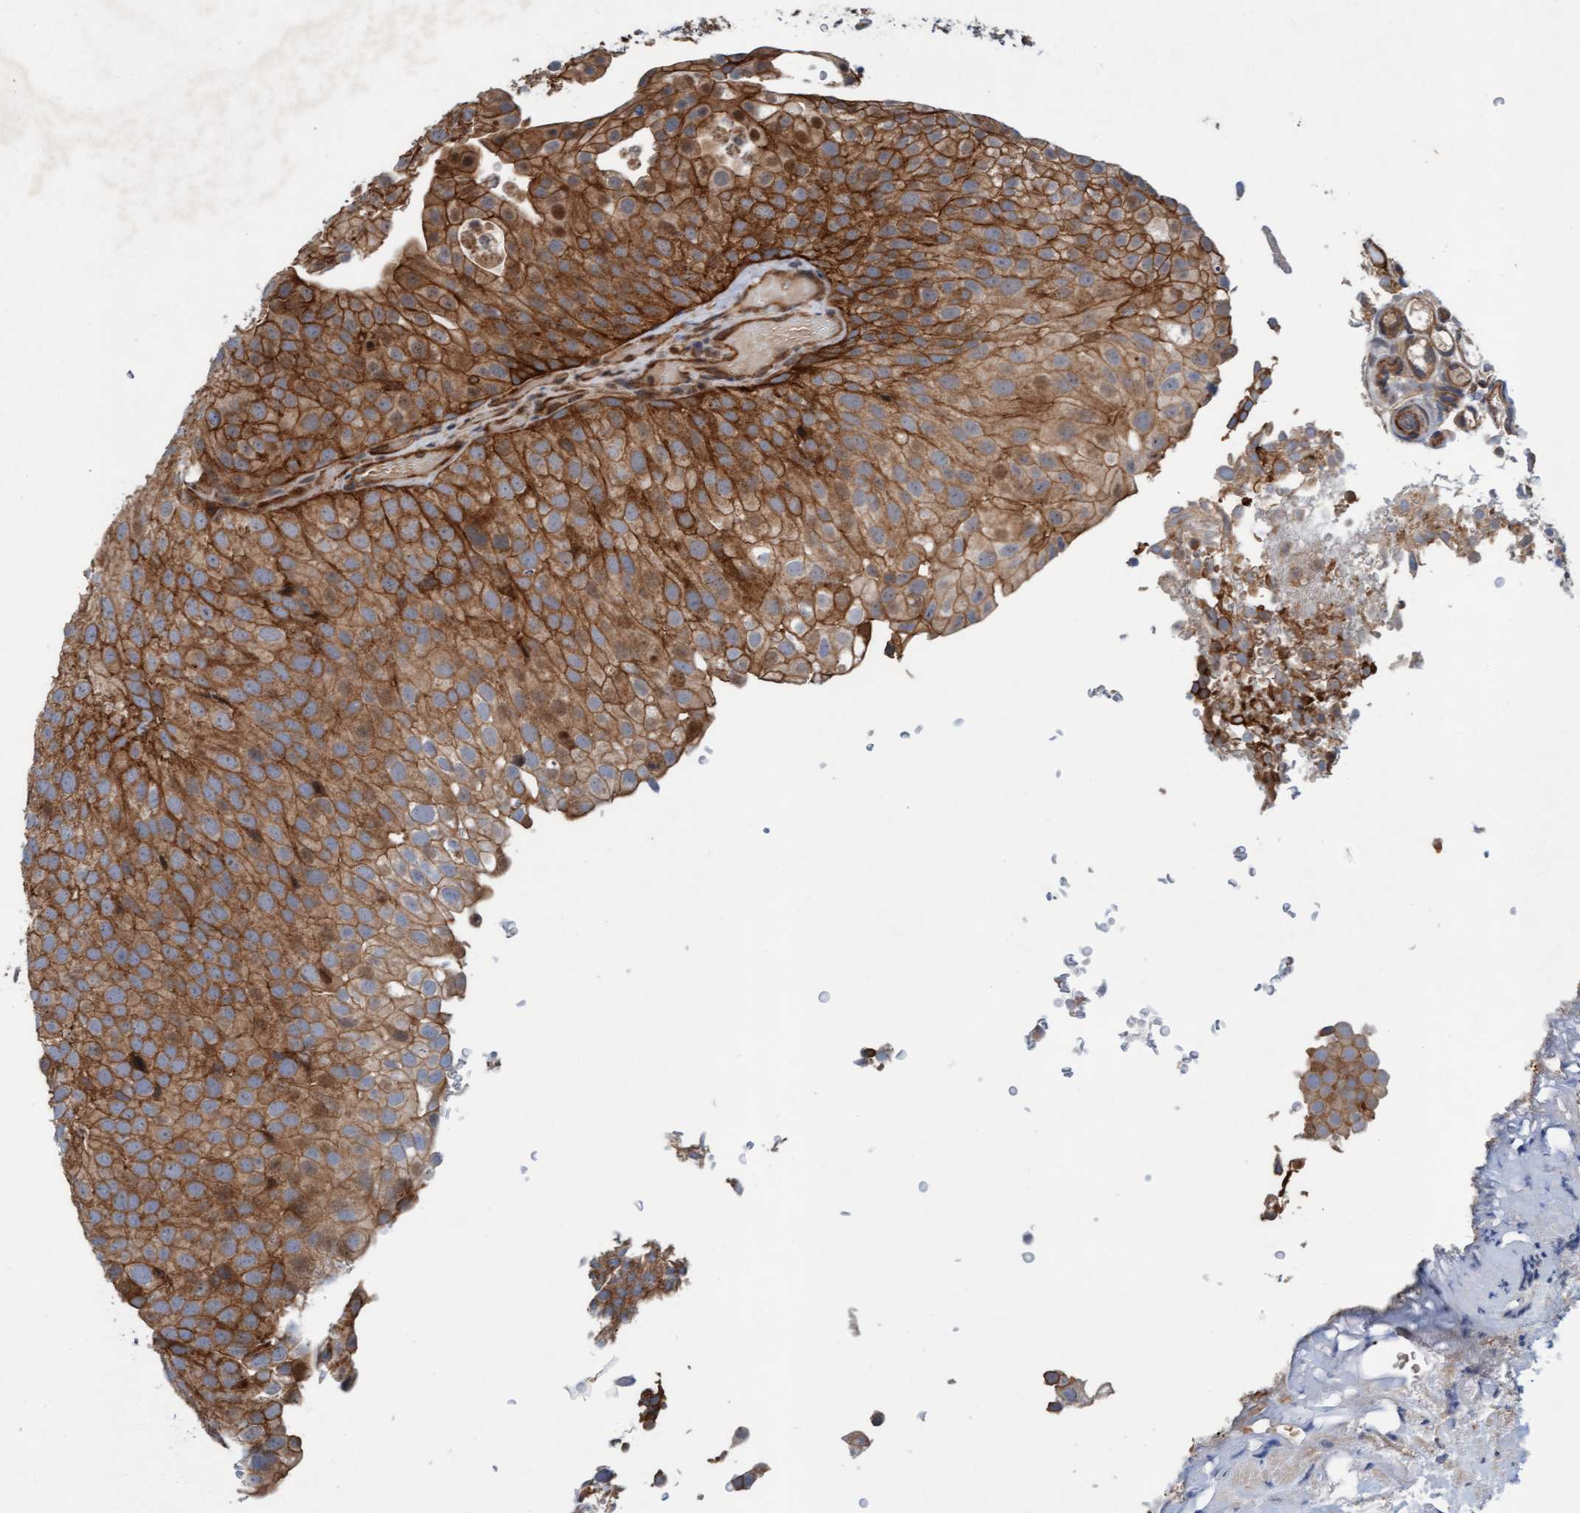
{"staining": {"intensity": "moderate", "quantity": ">75%", "location": "cytoplasmic/membranous"}, "tissue": "urothelial cancer", "cell_type": "Tumor cells", "image_type": "cancer", "snomed": [{"axis": "morphology", "description": "Urothelial carcinoma, Low grade"}, {"axis": "topography", "description": "Urinary bladder"}], "caption": "A brown stain shows moderate cytoplasmic/membranous staining of a protein in human urothelial cancer tumor cells. Nuclei are stained in blue.", "gene": "ERAL1", "patient": {"sex": "male", "age": 78}}